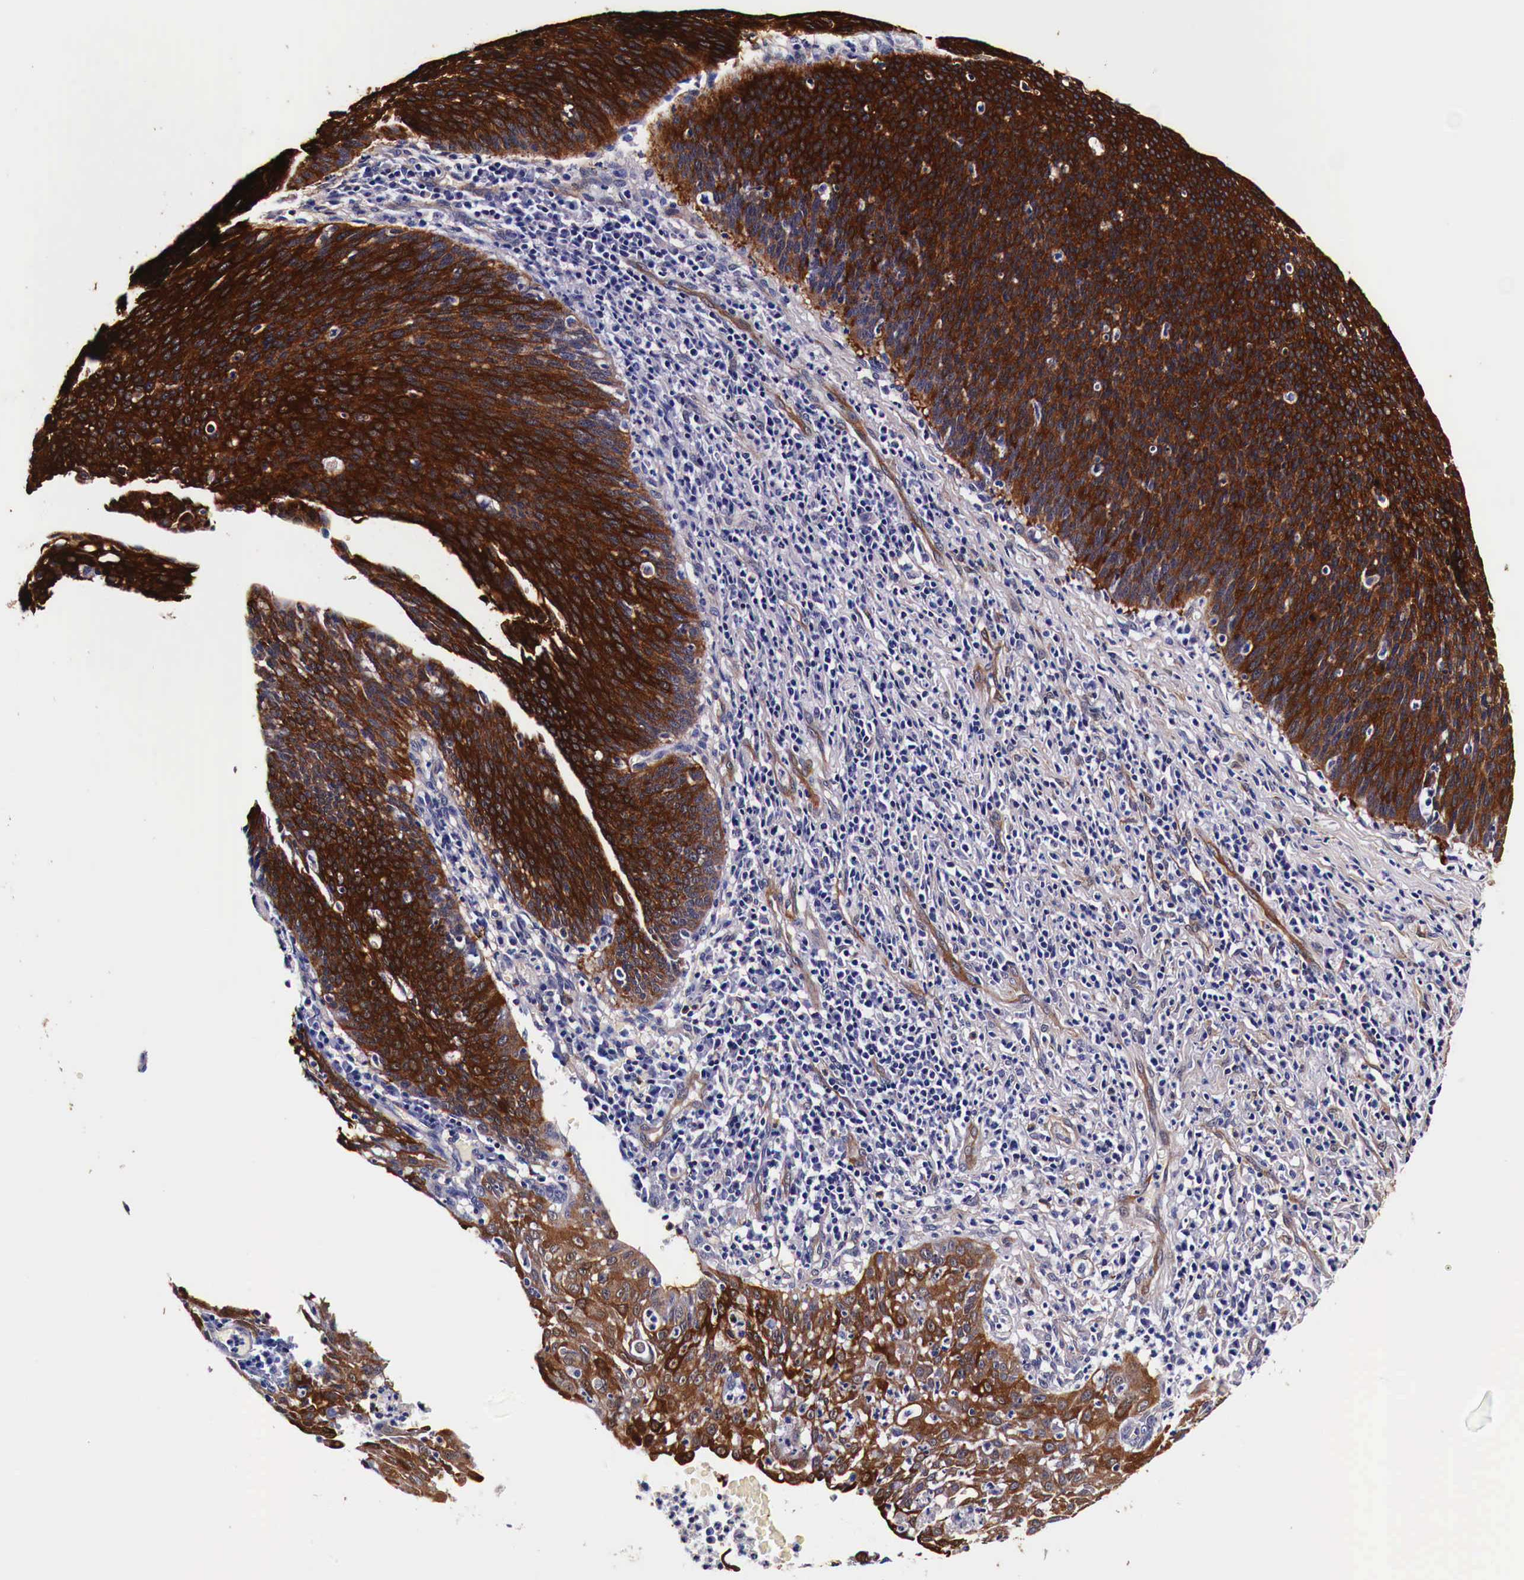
{"staining": {"intensity": "strong", "quantity": ">75%", "location": "cytoplasmic/membranous"}, "tissue": "cervical cancer", "cell_type": "Tumor cells", "image_type": "cancer", "snomed": [{"axis": "morphology", "description": "Squamous cell carcinoma, NOS"}, {"axis": "topography", "description": "Cervix"}], "caption": "Squamous cell carcinoma (cervical) tissue demonstrates strong cytoplasmic/membranous expression in approximately >75% of tumor cells (DAB (3,3'-diaminobenzidine) IHC with brightfield microscopy, high magnification).", "gene": "HSPB1", "patient": {"sex": "female", "age": 41}}